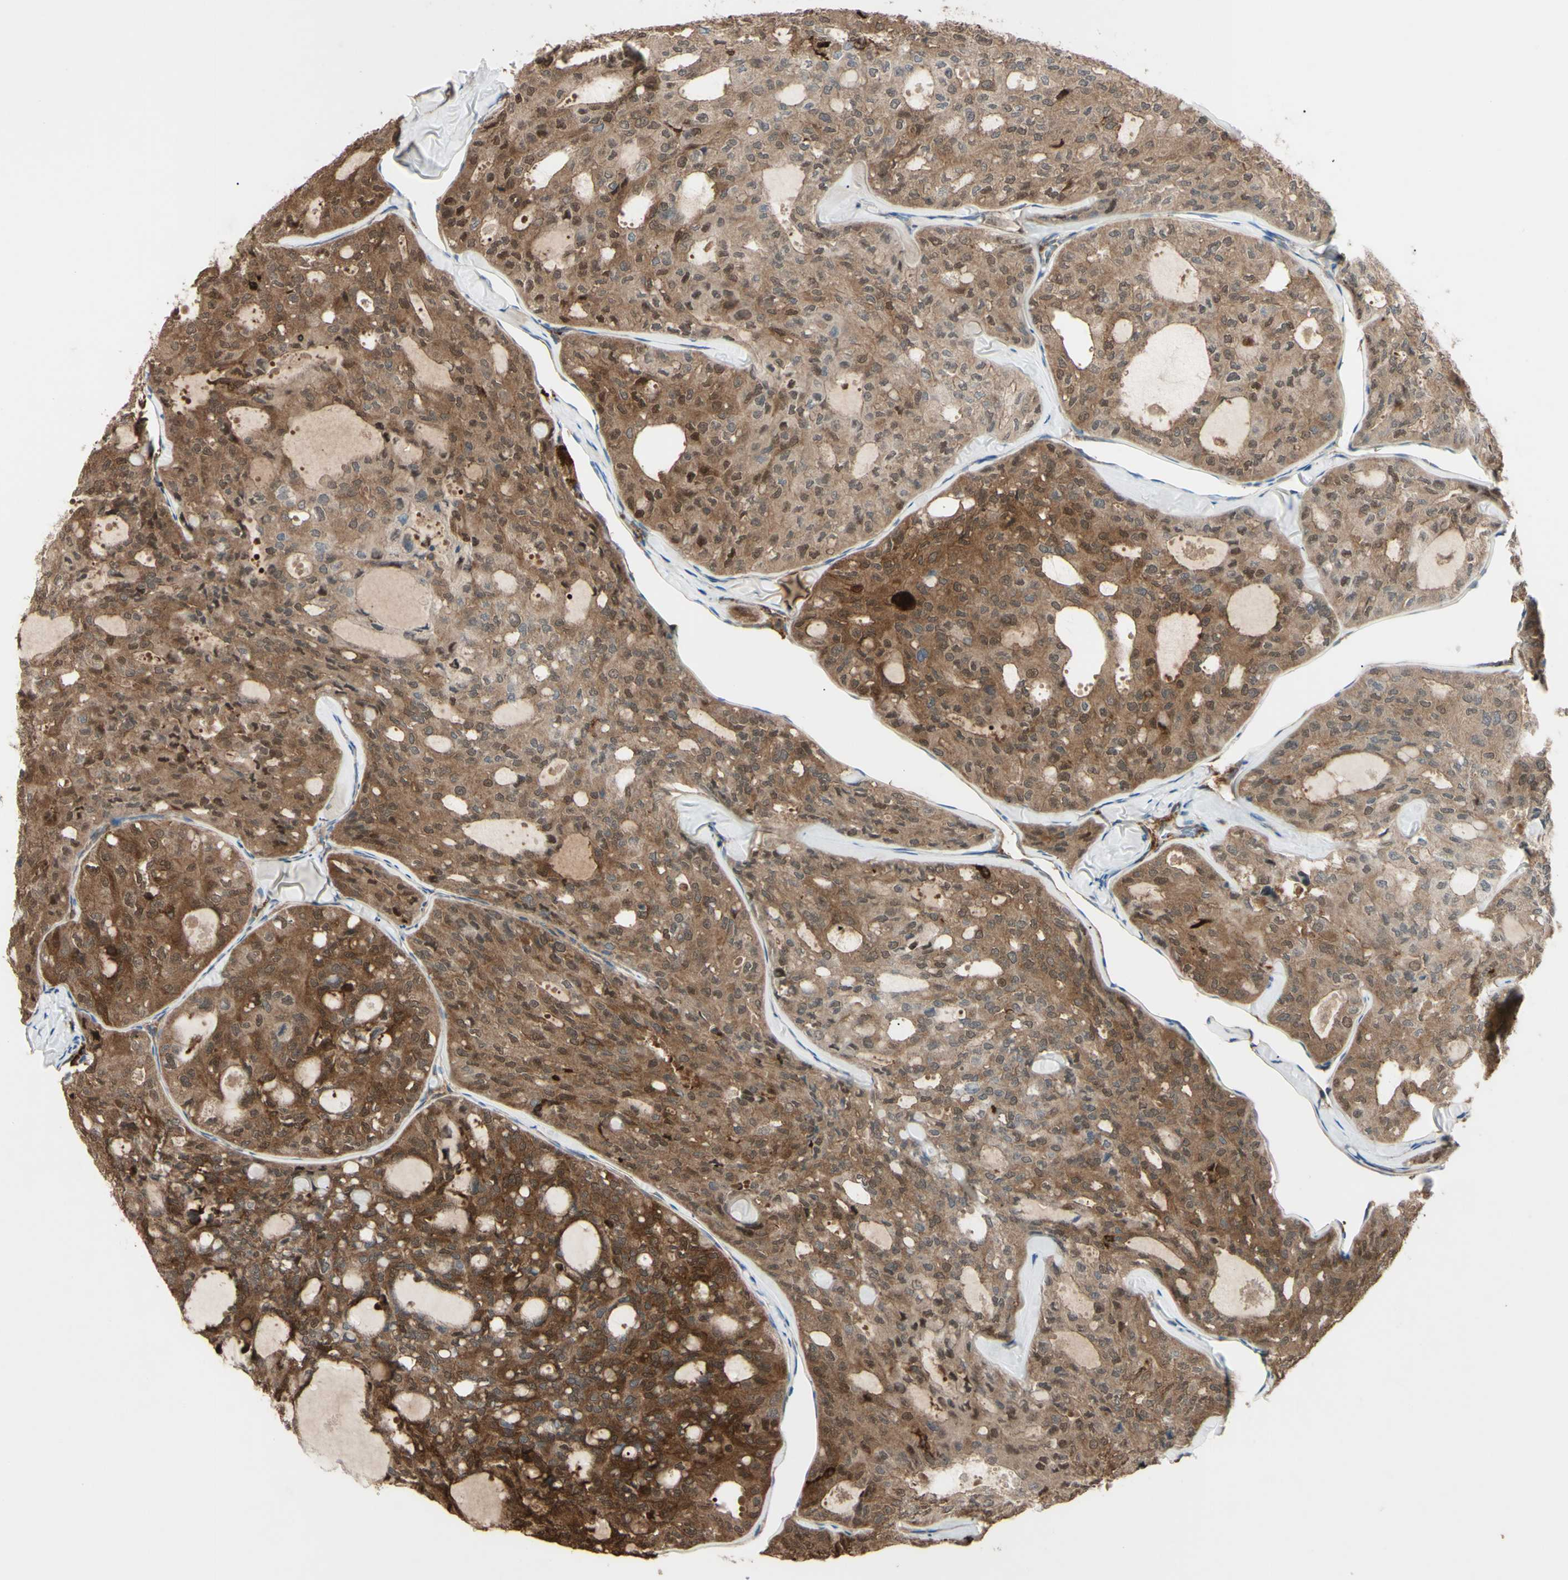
{"staining": {"intensity": "strong", "quantity": ">75%", "location": "cytoplasmic/membranous,nuclear"}, "tissue": "thyroid cancer", "cell_type": "Tumor cells", "image_type": "cancer", "snomed": [{"axis": "morphology", "description": "Follicular adenoma carcinoma, NOS"}, {"axis": "topography", "description": "Thyroid gland"}], "caption": "High-power microscopy captured an immunohistochemistry image of follicular adenoma carcinoma (thyroid), revealing strong cytoplasmic/membranous and nuclear positivity in approximately >75% of tumor cells. (DAB IHC, brown staining for protein, blue staining for nuclei).", "gene": "PTPN12", "patient": {"sex": "male", "age": 75}}